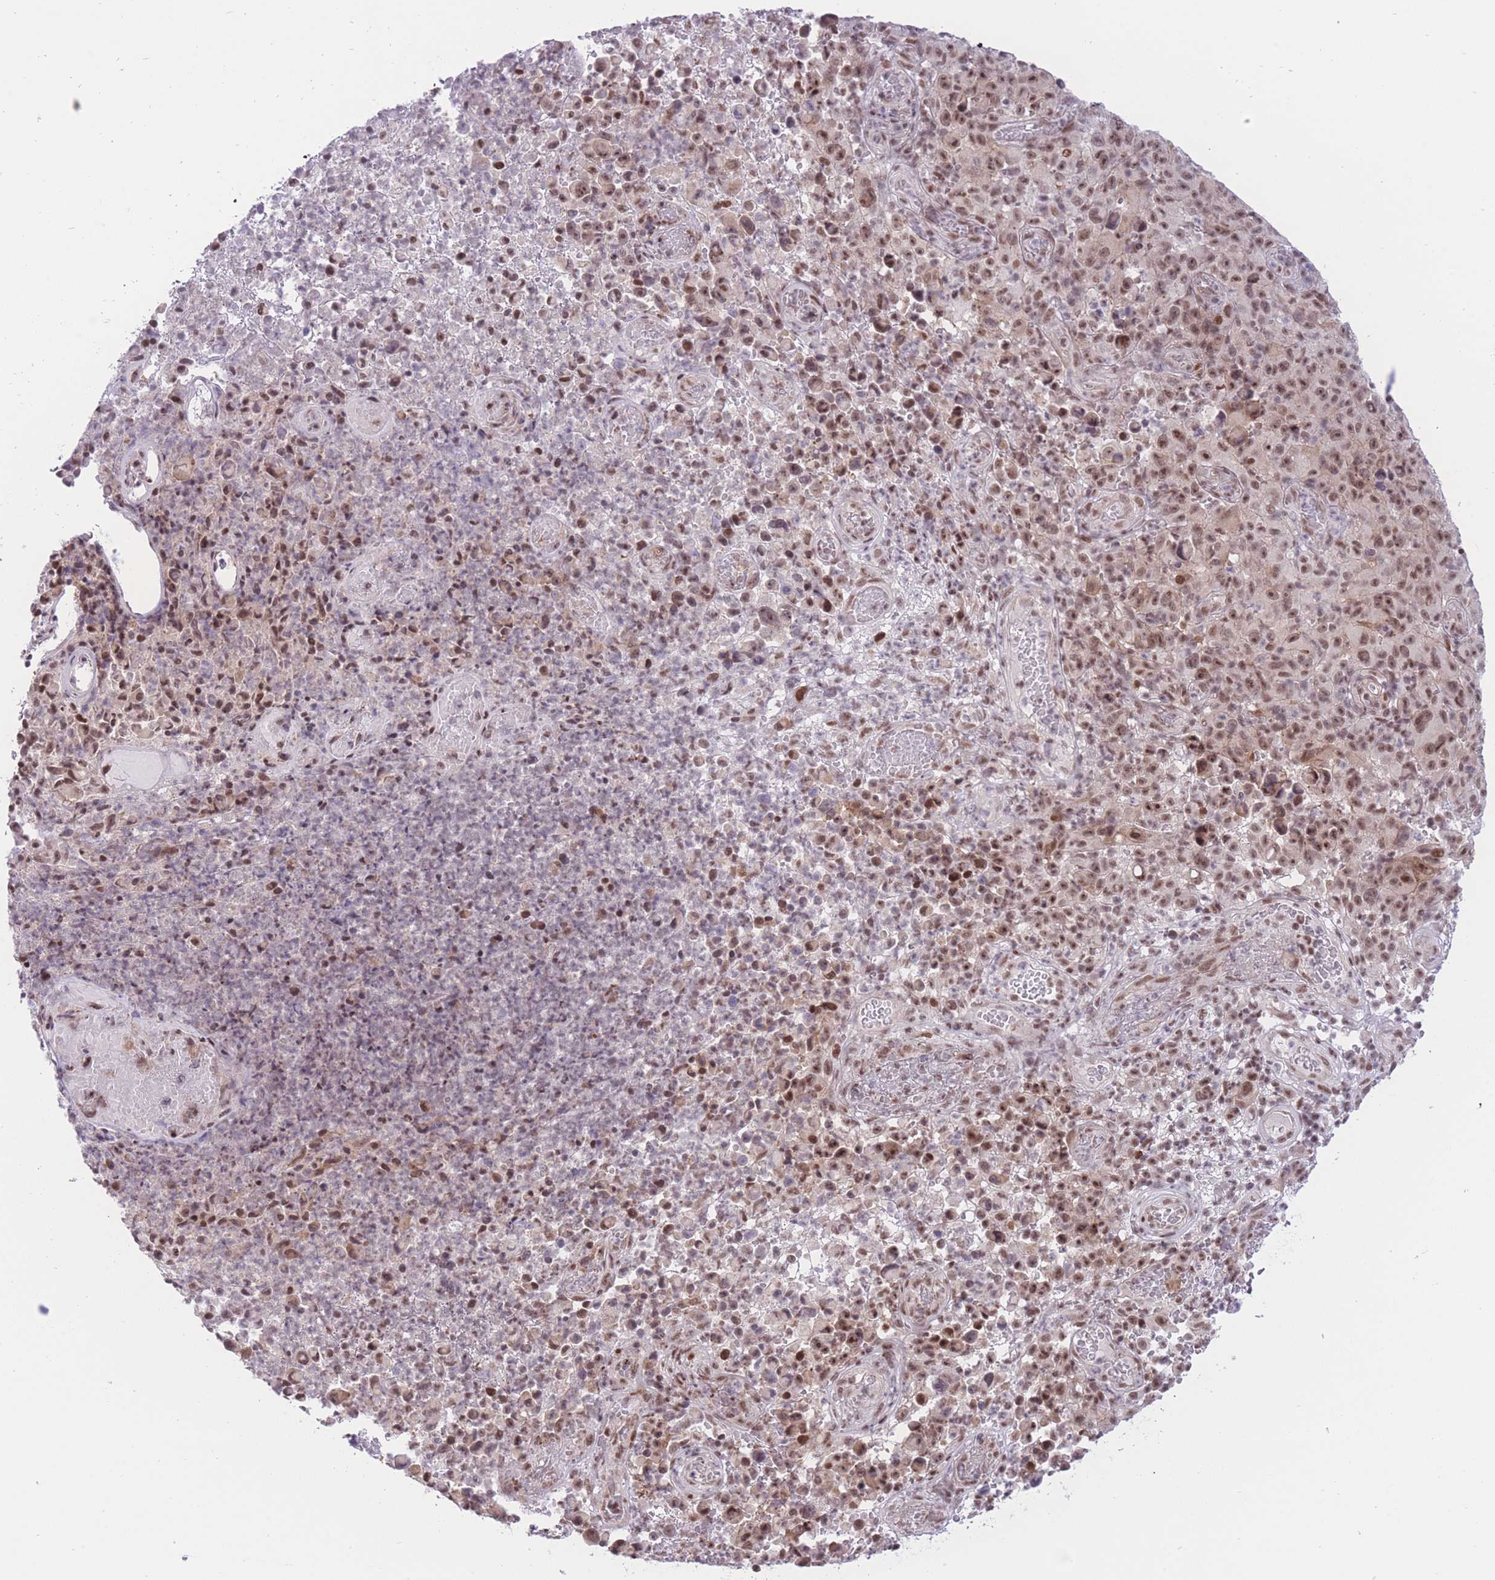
{"staining": {"intensity": "moderate", "quantity": ">75%", "location": "nuclear"}, "tissue": "melanoma", "cell_type": "Tumor cells", "image_type": "cancer", "snomed": [{"axis": "morphology", "description": "Malignant melanoma, NOS"}, {"axis": "topography", "description": "Skin"}], "caption": "Immunohistochemical staining of human malignant melanoma demonstrates moderate nuclear protein staining in approximately >75% of tumor cells.", "gene": "PCIF1", "patient": {"sex": "female", "age": 82}}